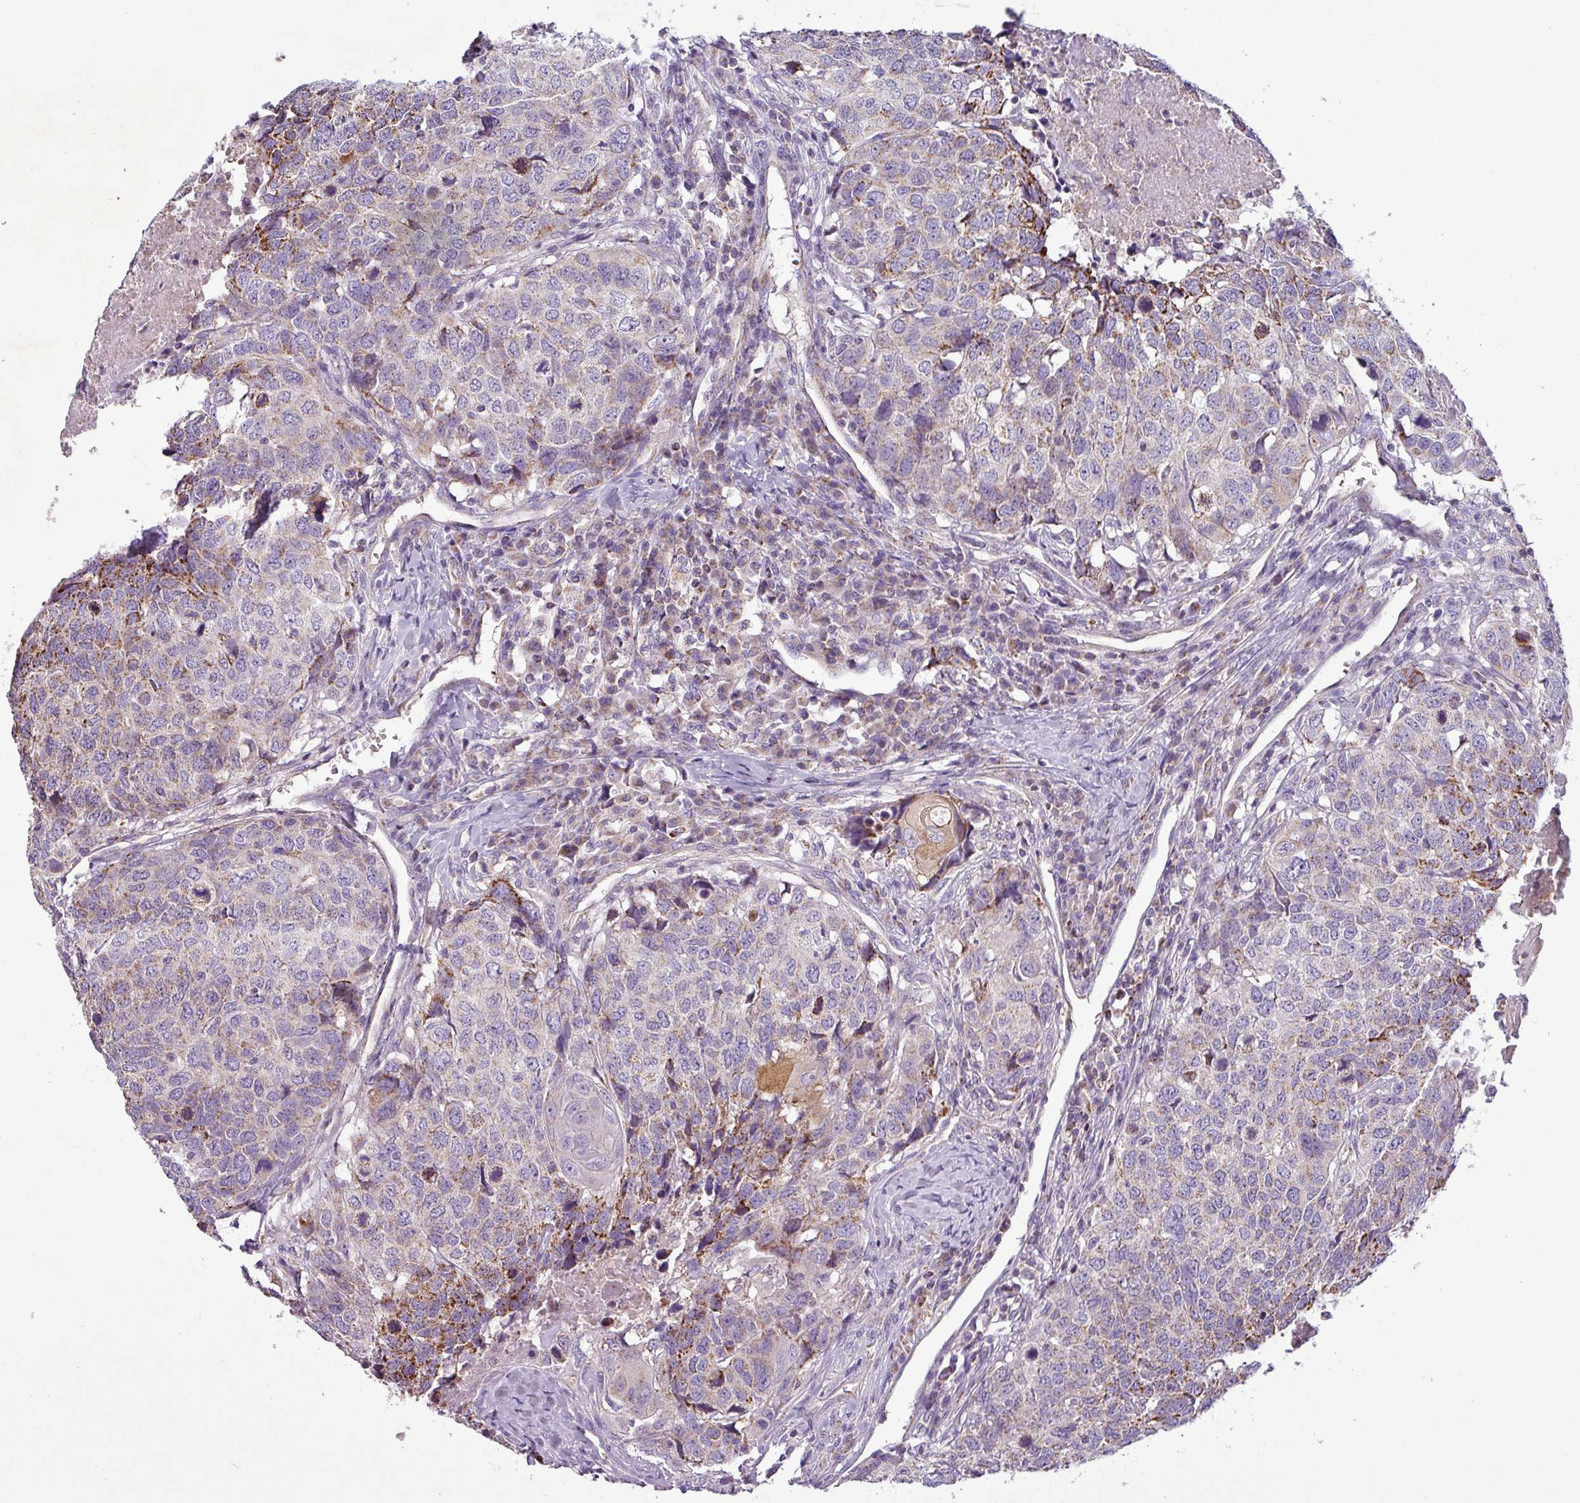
{"staining": {"intensity": "moderate", "quantity": "25%-75%", "location": "cytoplasmic/membranous"}, "tissue": "head and neck cancer", "cell_type": "Tumor cells", "image_type": "cancer", "snomed": [{"axis": "morphology", "description": "Squamous cell carcinoma, NOS"}, {"axis": "topography", "description": "Head-Neck"}], "caption": "Approximately 25%-75% of tumor cells in human head and neck squamous cell carcinoma reveal moderate cytoplasmic/membranous protein staining as visualized by brown immunohistochemical staining.", "gene": "PNMA6A", "patient": {"sex": "male", "age": 66}}